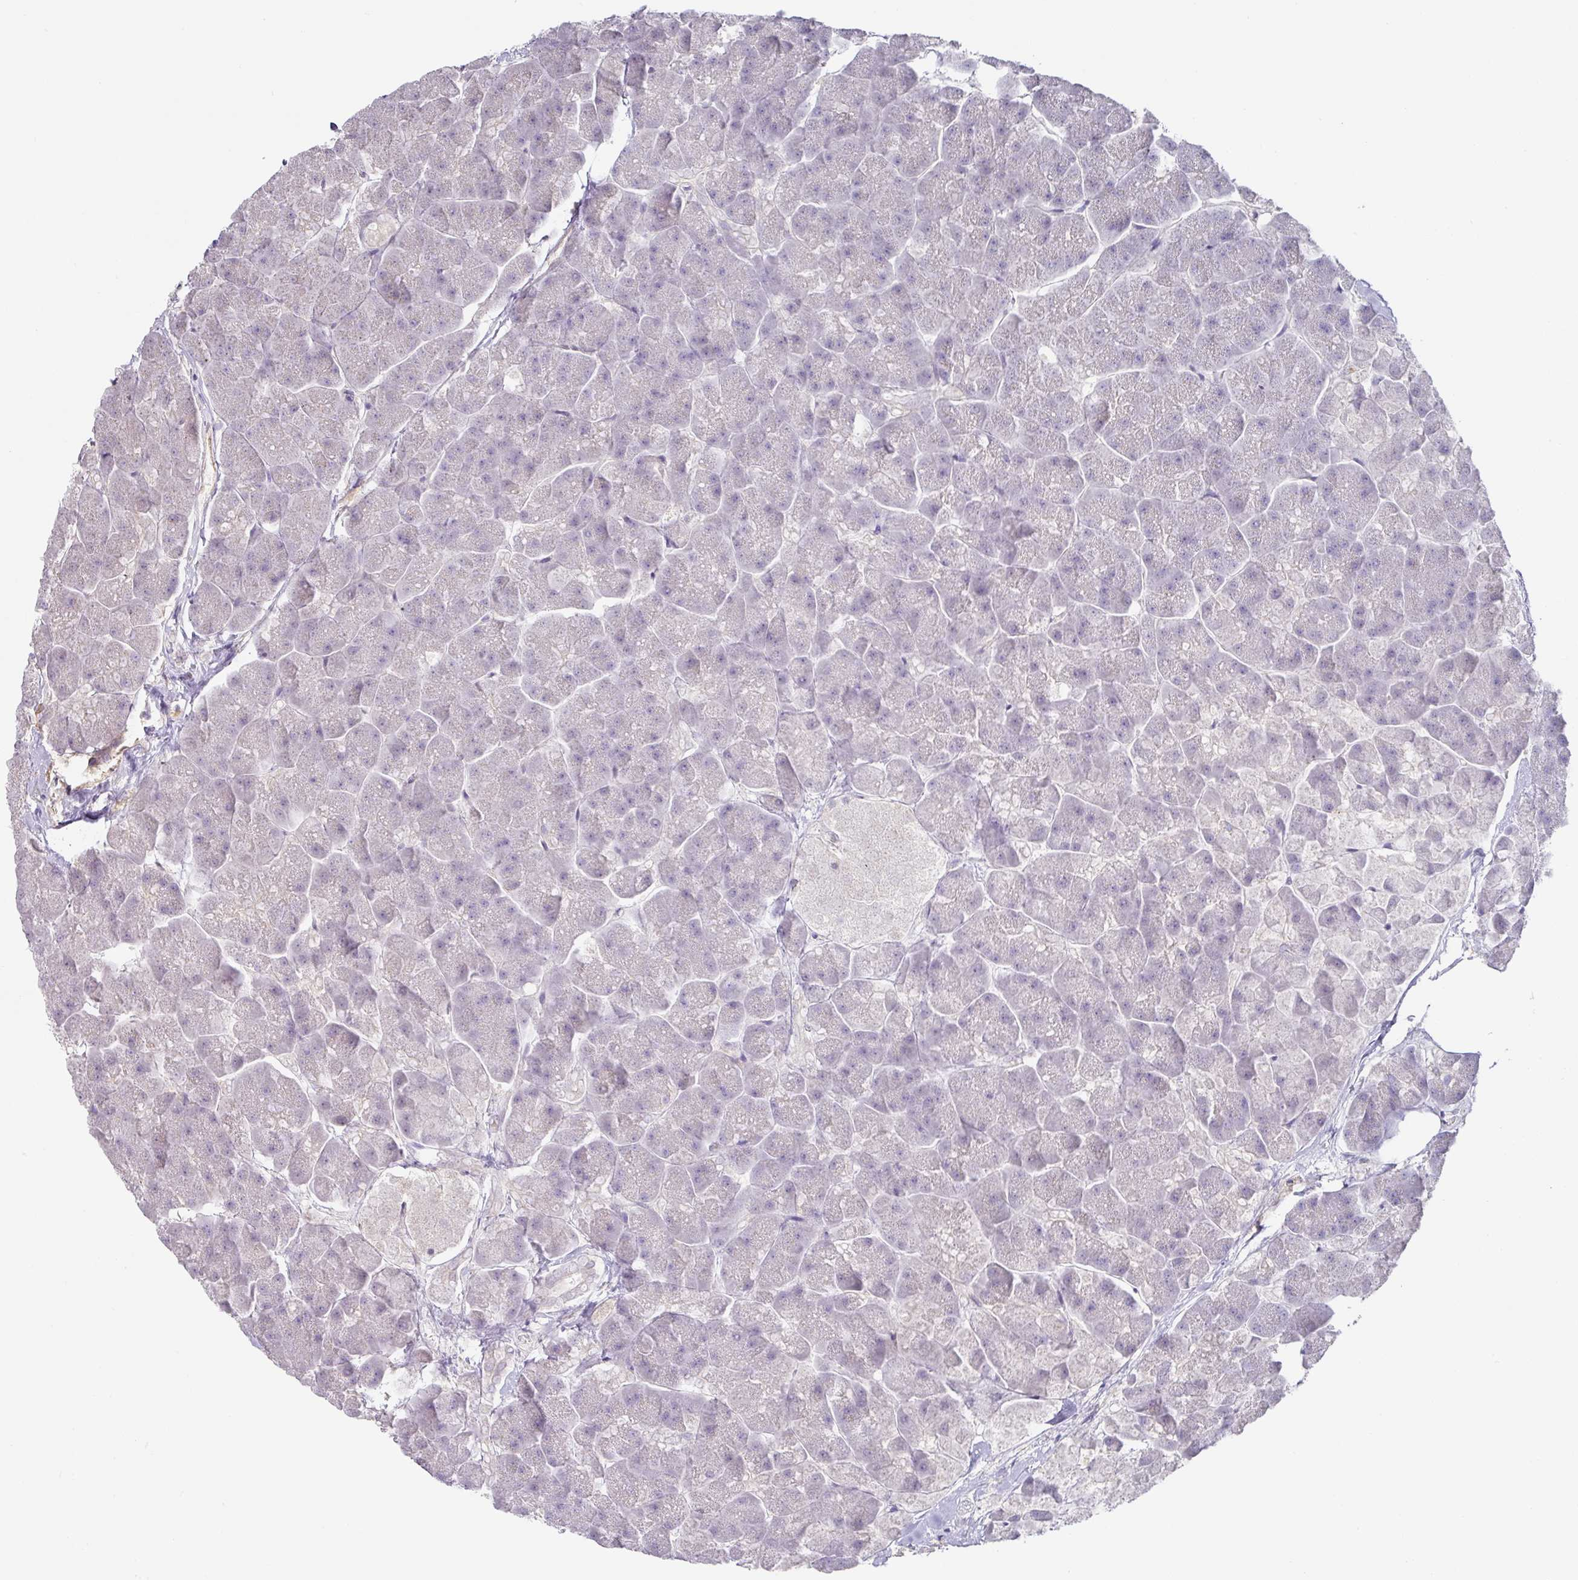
{"staining": {"intensity": "negative", "quantity": "none", "location": "none"}, "tissue": "pancreas", "cell_type": "Exocrine glandular cells", "image_type": "normal", "snomed": [{"axis": "morphology", "description": "Normal tissue, NOS"}, {"axis": "topography", "description": "Pancreas"}, {"axis": "topography", "description": "Peripheral nerve tissue"}], "caption": "High power microscopy histopathology image of an immunohistochemistry image of benign pancreas, revealing no significant staining in exocrine glandular cells.", "gene": "TARM1", "patient": {"sex": "male", "age": 54}}